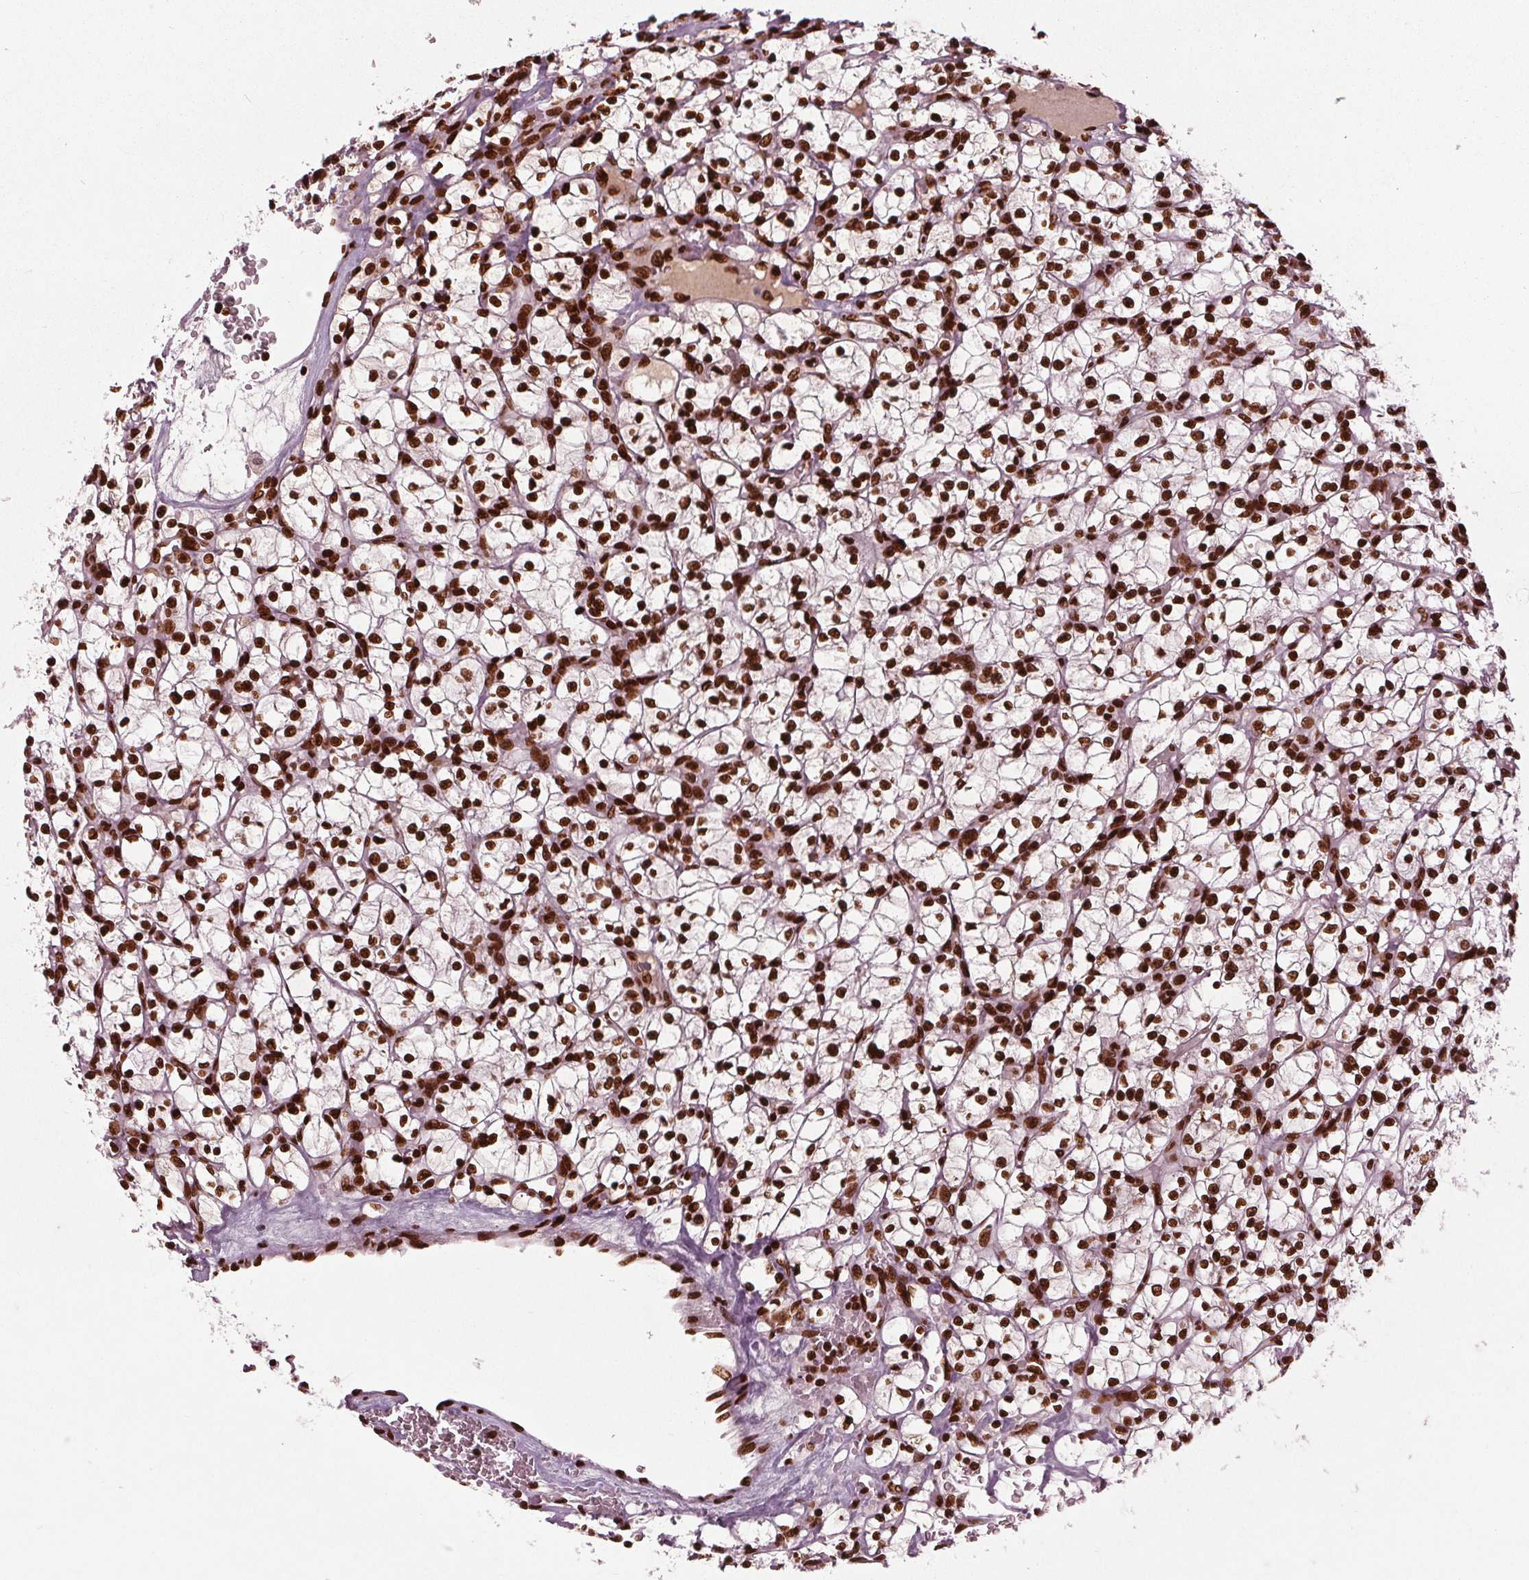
{"staining": {"intensity": "strong", "quantity": ">75%", "location": "nuclear"}, "tissue": "renal cancer", "cell_type": "Tumor cells", "image_type": "cancer", "snomed": [{"axis": "morphology", "description": "Adenocarcinoma, NOS"}, {"axis": "topography", "description": "Kidney"}], "caption": "DAB immunohistochemical staining of human adenocarcinoma (renal) shows strong nuclear protein staining in approximately >75% of tumor cells.", "gene": "BRD4", "patient": {"sex": "female", "age": 64}}